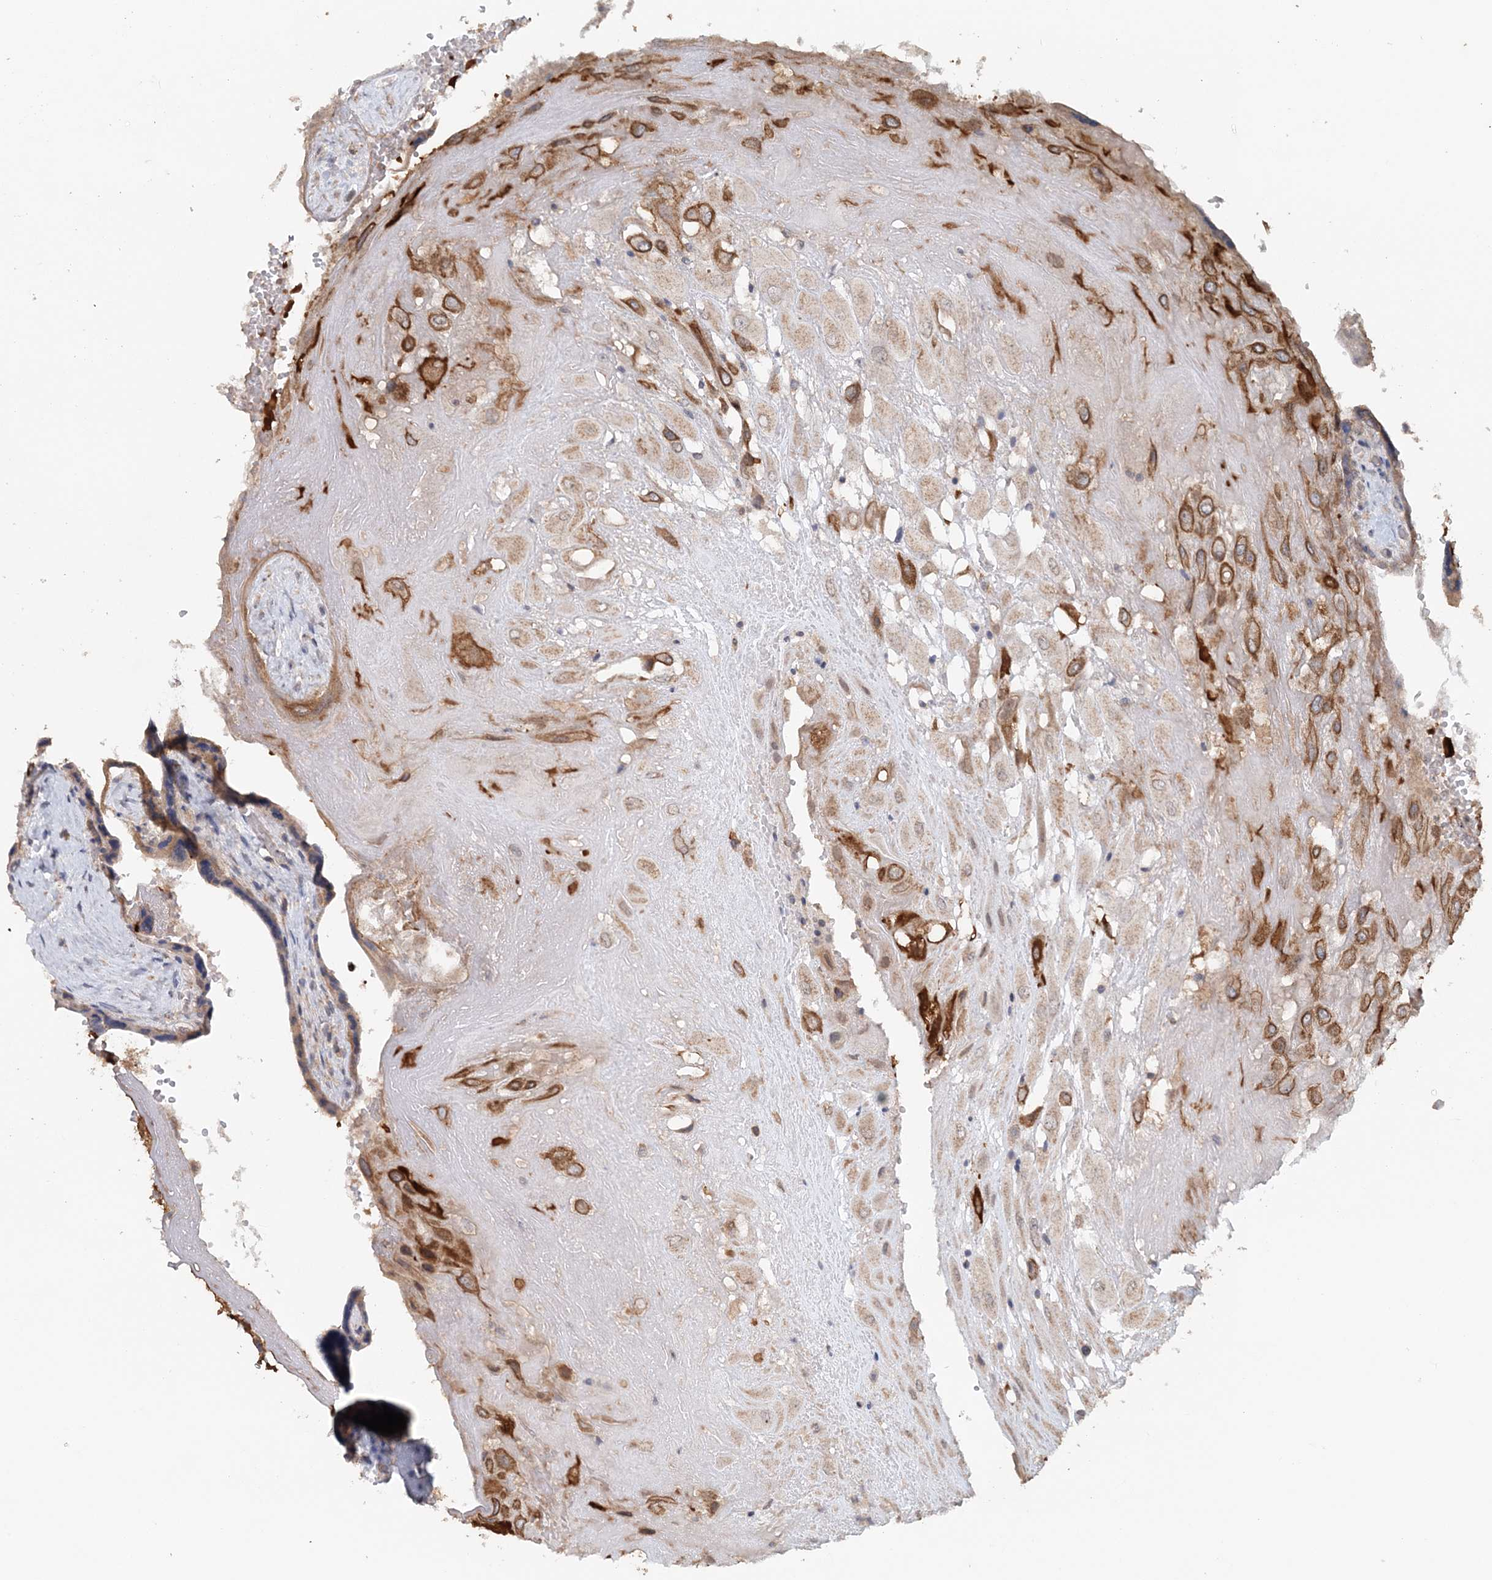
{"staining": {"intensity": "moderate", "quantity": ">75%", "location": "cytoplasmic/membranous"}, "tissue": "placenta", "cell_type": "Decidual cells", "image_type": "normal", "snomed": [{"axis": "morphology", "description": "Normal tissue, NOS"}, {"axis": "topography", "description": "Placenta"}], "caption": "This is a micrograph of IHC staining of normal placenta, which shows moderate expression in the cytoplasmic/membranous of decidual cells.", "gene": "FBXO38", "patient": {"sex": "female", "age": 37}}